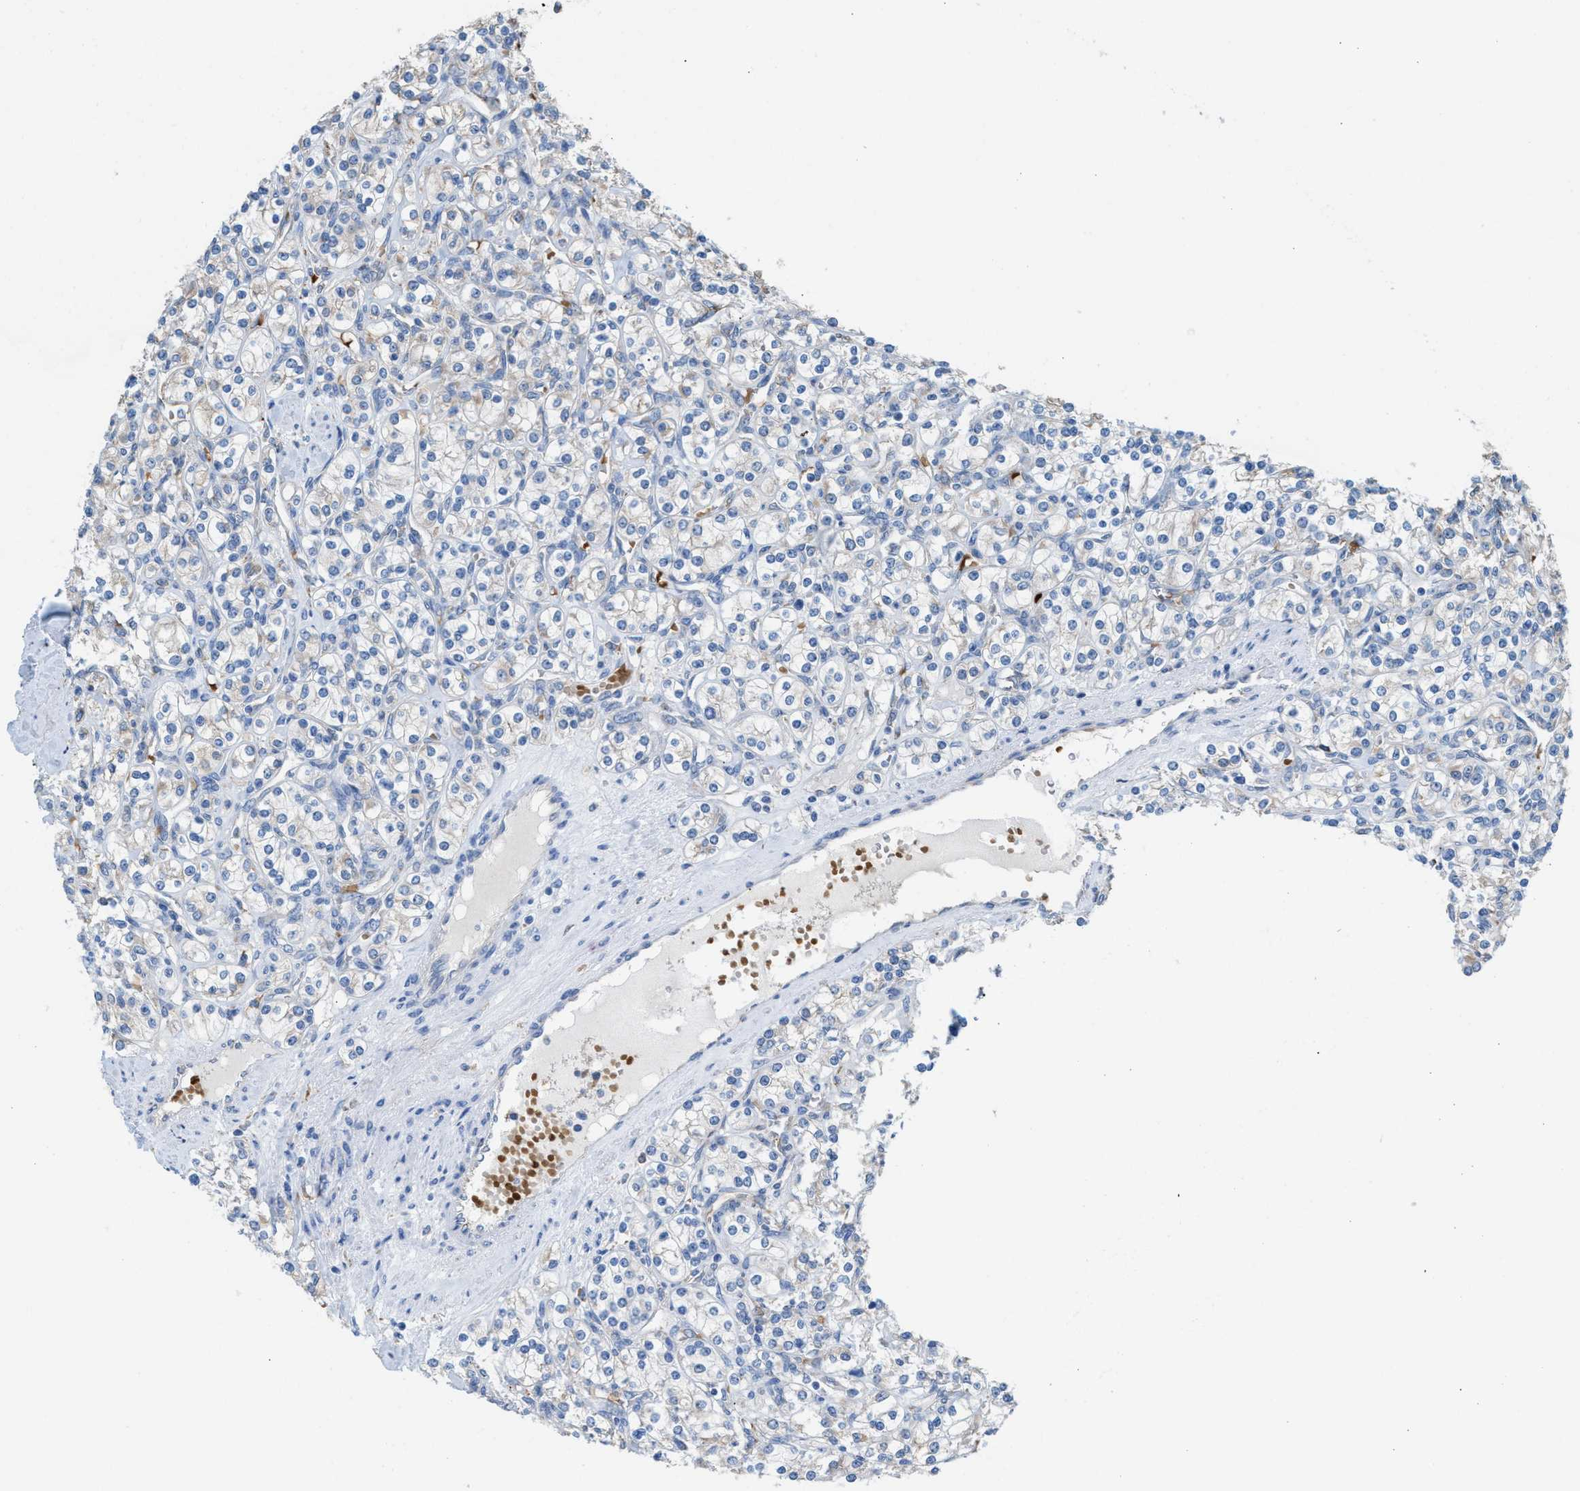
{"staining": {"intensity": "negative", "quantity": "none", "location": "none"}, "tissue": "renal cancer", "cell_type": "Tumor cells", "image_type": "cancer", "snomed": [{"axis": "morphology", "description": "Adenocarcinoma, NOS"}, {"axis": "topography", "description": "Kidney"}], "caption": "Tumor cells show no significant staining in renal cancer.", "gene": "CA3", "patient": {"sex": "male", "age": 77}}